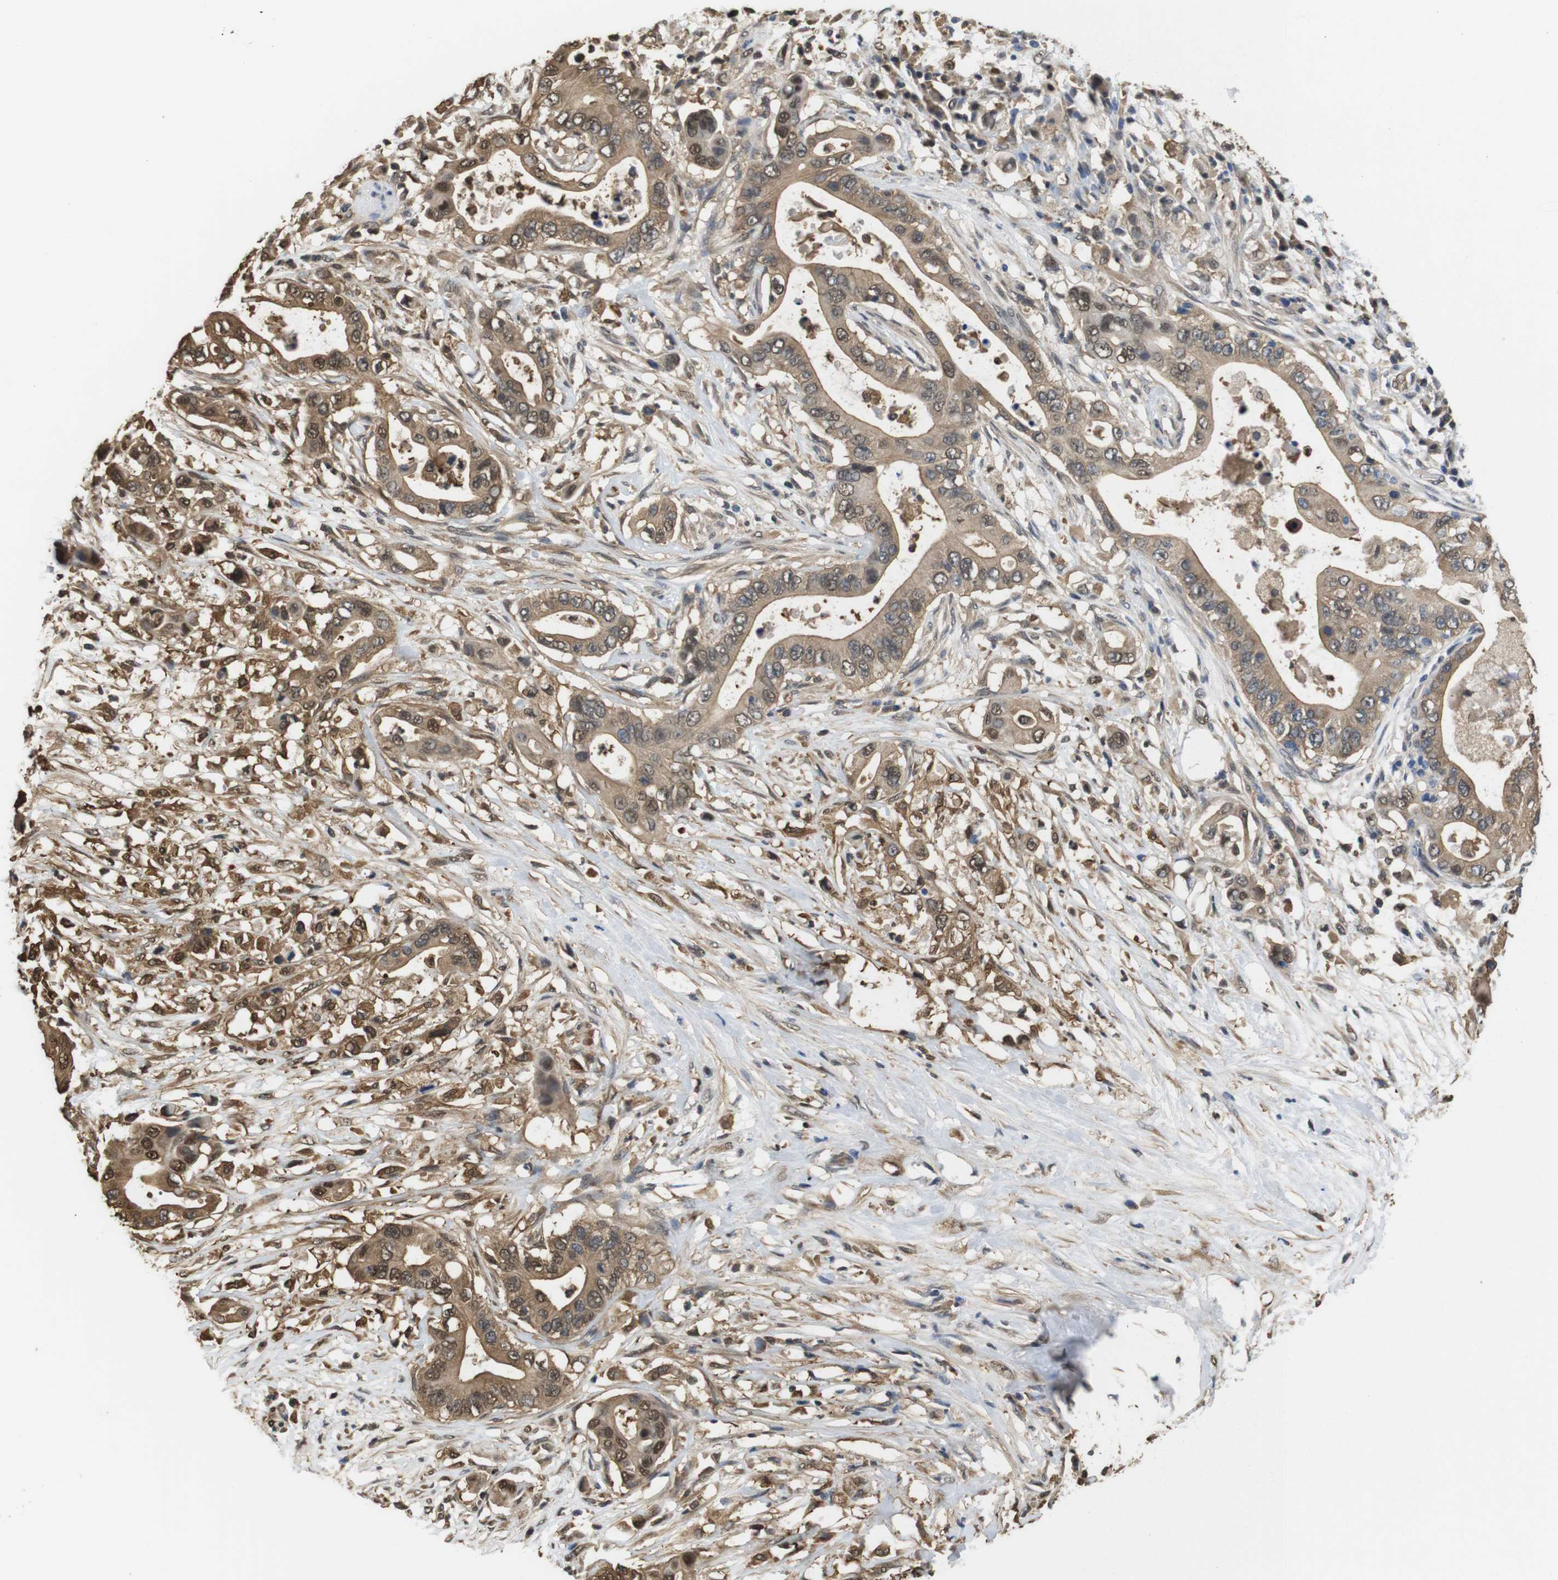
{"staining": {"intensity": "moderate", "quantity": ">75%", "location": "cytoplasmic/membranous,nuclear"}, "tissue": "pancreatic cancer", "cell_type": "Tumor cells", "image_type": "cancer", "snomed": [{"axis": "morphology", "description": "Adenocarcinoma, NOS"}, {"axis": "topography", "description": "Pancreas"}], "caption": "Moderate cytoplasmic/membranous and nuclear protein positivity is identified in about >75% of tumor cells in pancreatic cancer.", "gene": "LDHA", "patient": {"sex": "male", "age": 77}}